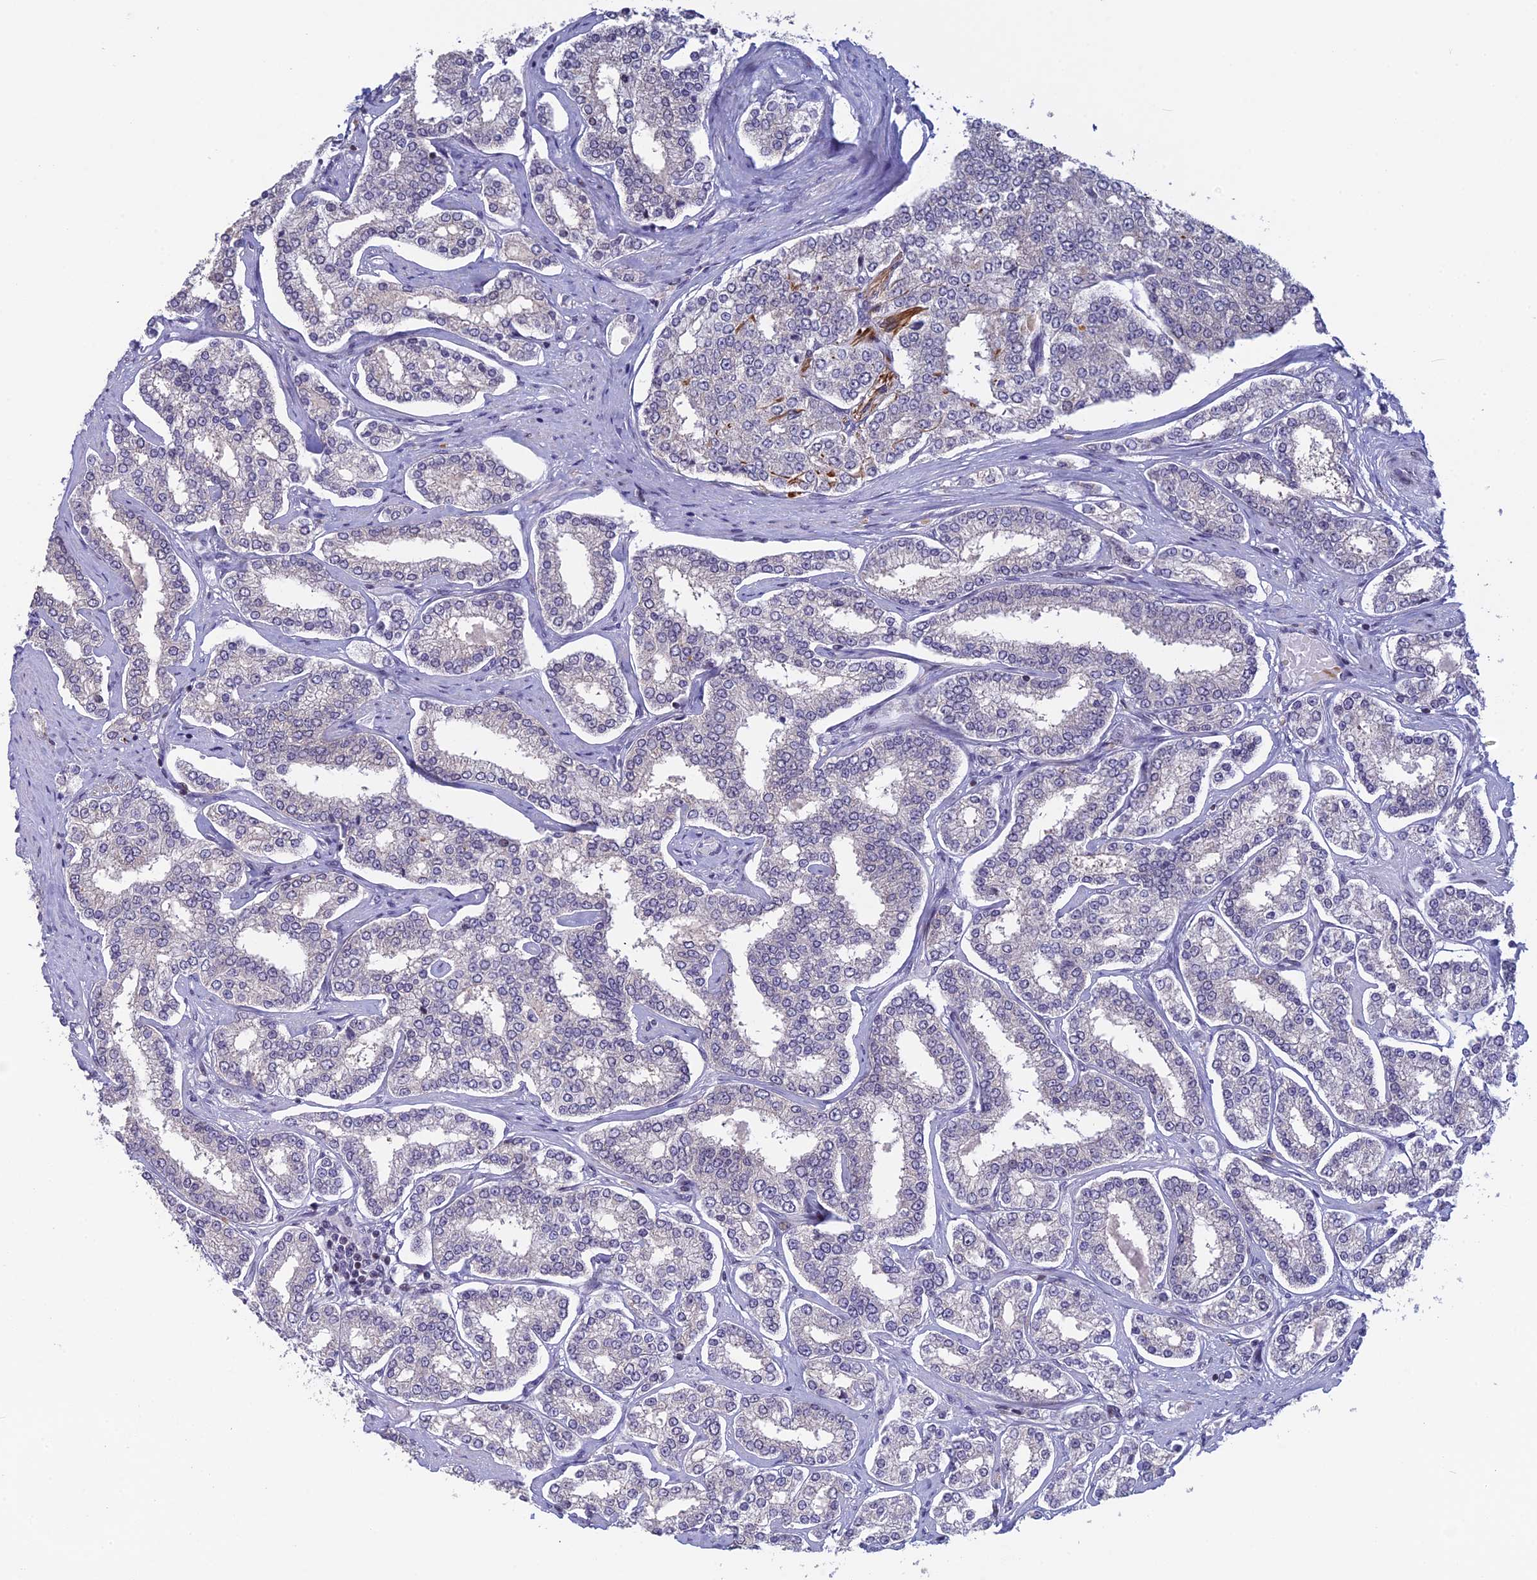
{"staining": {"intensity": "negative", "quantity": "none", "location": "none"}, "tissue": "prostate cancer", "cell_type": "Tumor cells", "image_type": "cancer", "snomed": [{"axis": "morphology", "description": "Normal tissue, NOS"}, {"axis": "morphology", "description": "Adenocarcinoma, High grade"}, {"axis": "topography", "description": "Prostate"}], "caption": "IHC of human prostate high-grade adenocarcinoma shows no staining in tumor cells.", "gene": "TMEM134", "patient": {"sex": "male", "age": 83}}